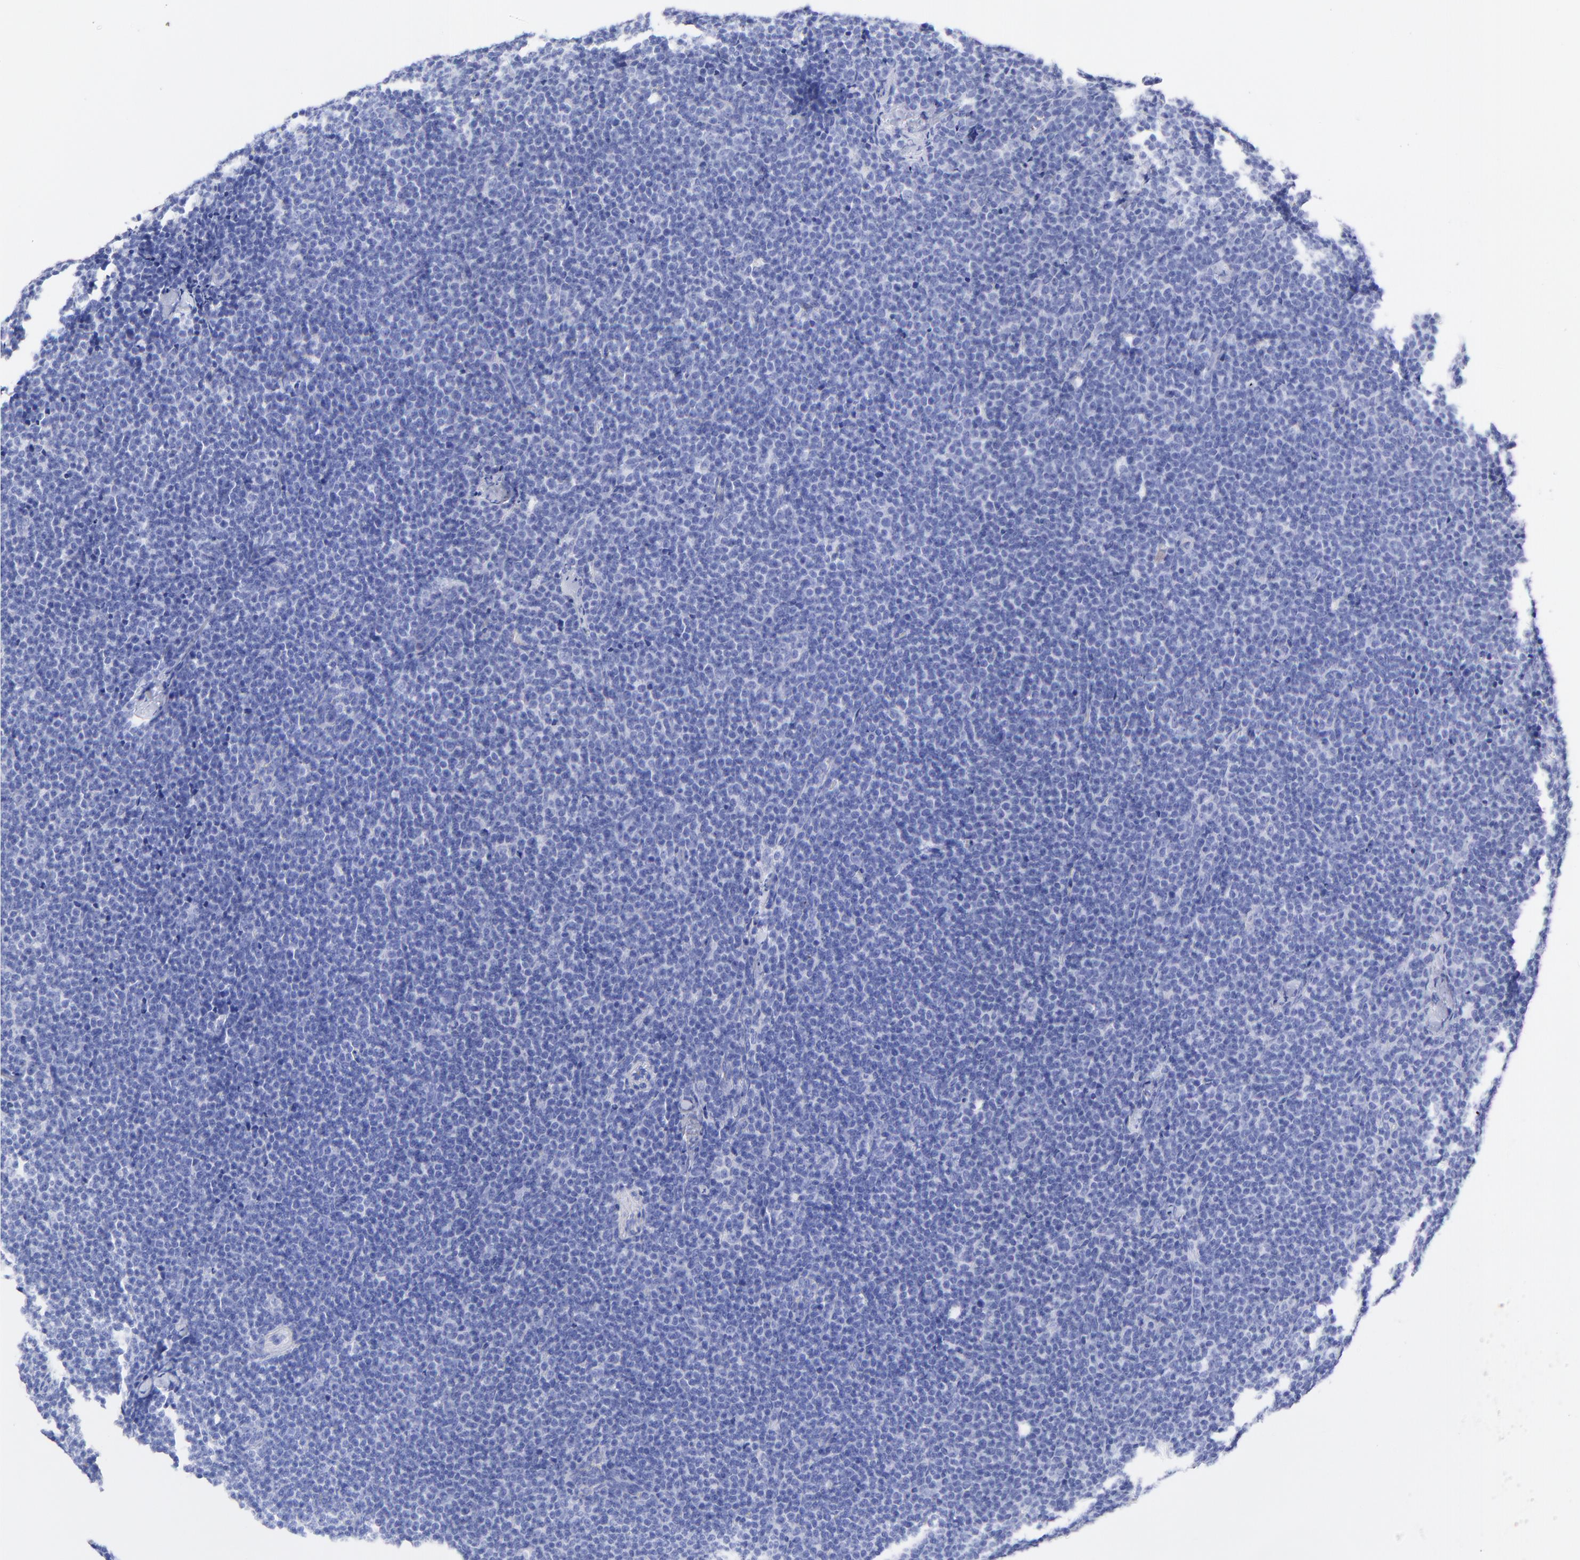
{"staining": {"intensity": "negative", "quantity": "none", "location": "none"}, "tissue": "lymphoma", "cell_type": "Tumor cells", "image_type": "cancer", "snomed": [{"axis": "morphology", "description": "Malignant lymphoma, non-Hodgkin's type, High grade"}, {"axis": "topography", "description": "Lymph node"}], "caption": "DAB (3,3'-diaminobenzidine) immunohistochemical staining of lymphoma shows no significant positivity in tumor cells.", "gene": "C1QTNF6", "patient": {"sex": "female", "age": 58}}